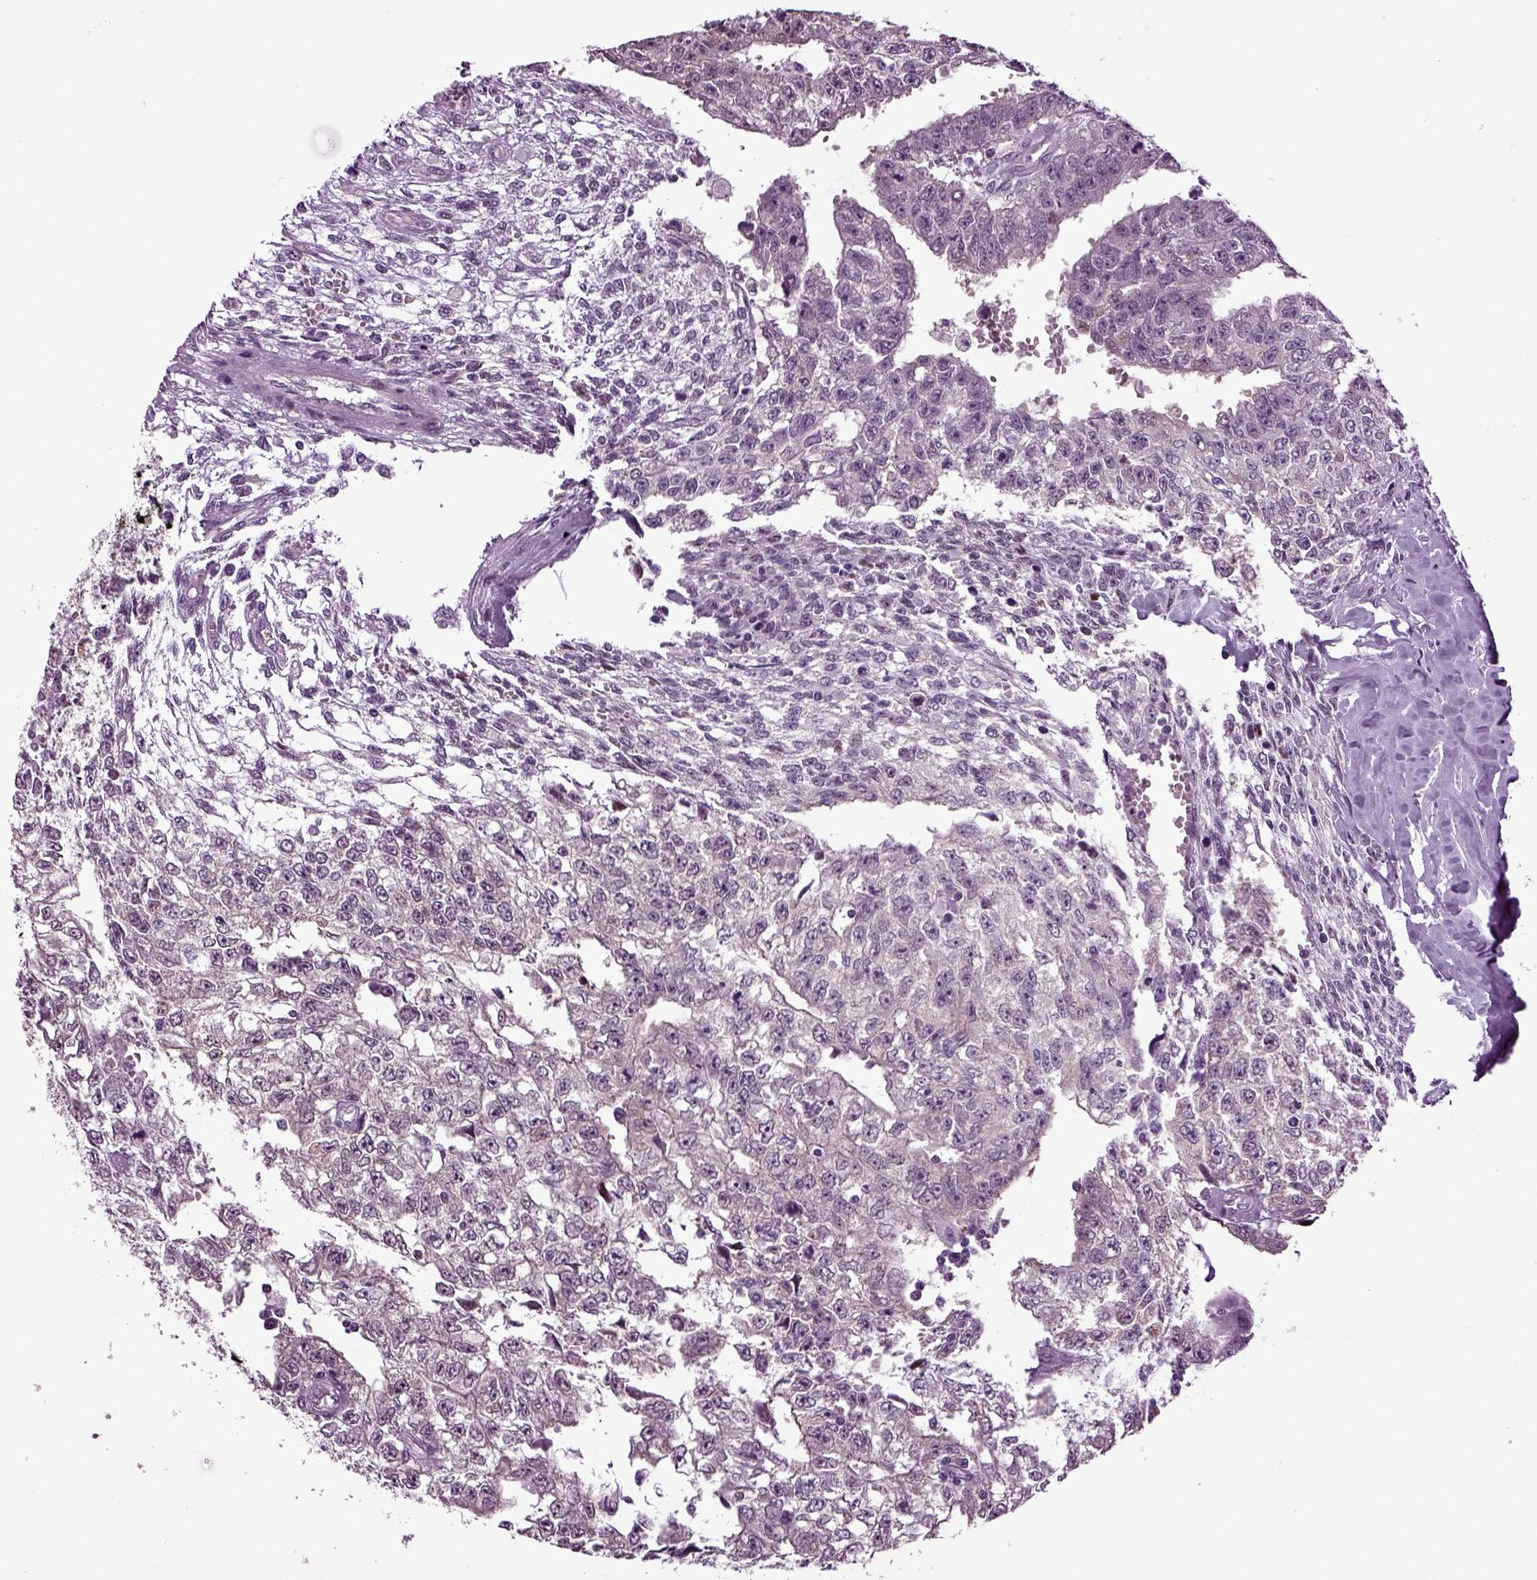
{"staining": {"intensity": "negative", "quantity": "none", "location": "none"}, "tissue": "testis cancer", "cell_type": "Tumor cells", "image_type": "cancer", "snomed": [{"axis": "morphology", "description": "Carcinoma, Embryonal, NOS"}, {"axis": "morphology", "description": "Teratoma, malignant, NOS"}, {"axis": "topography", "description": "Testis"}], "caption": "Immunohistochemical staining of testis embryonal carcinoma reveals no significant expression in tumor cells.", "gene": "PLCH2", "patient": {"sex": "male", "age": 24}}